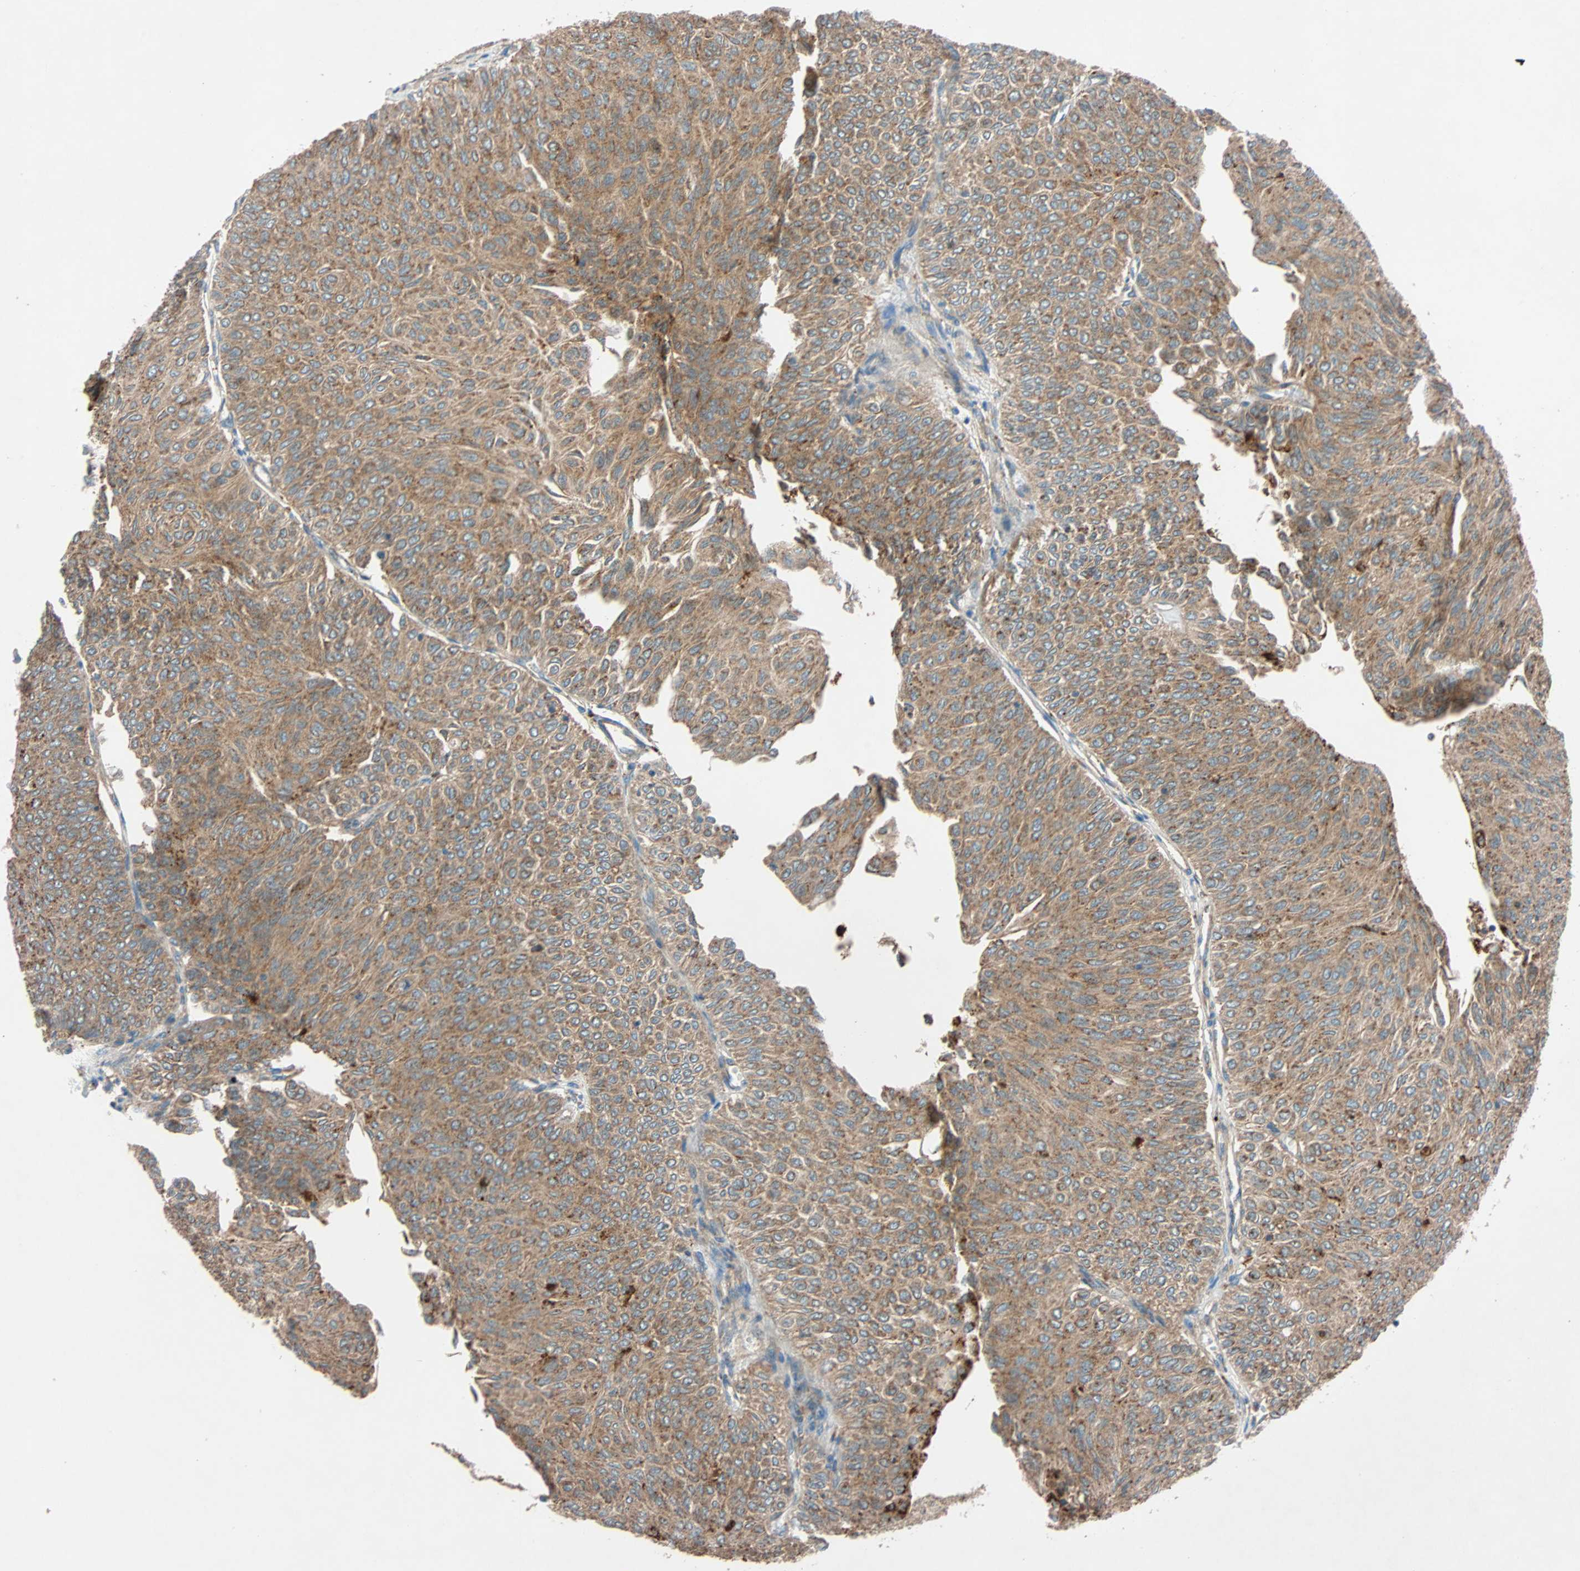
{"staining": {"intensity": "moderate", "quantity": ">75%", "location": "cytoplasmic/membranous"}, "tissue": "urothelial cancer", "cell_type": "Tumor cells", "image_type": "cancer", "snomed": [{"axis": "morphology", "description": "Urothelial carcinoma, Low grade"}, {"axis": "topography", "description": "Urinary bladder"}], "caption": "Protein staining of low-grade urothelial carcinoma tissue displays moderate cytoplasmic/membranous staining in approximately >75% of tumor cells.", "gene": "PHYH", "patient": {"sex": "male", "age": 78}}